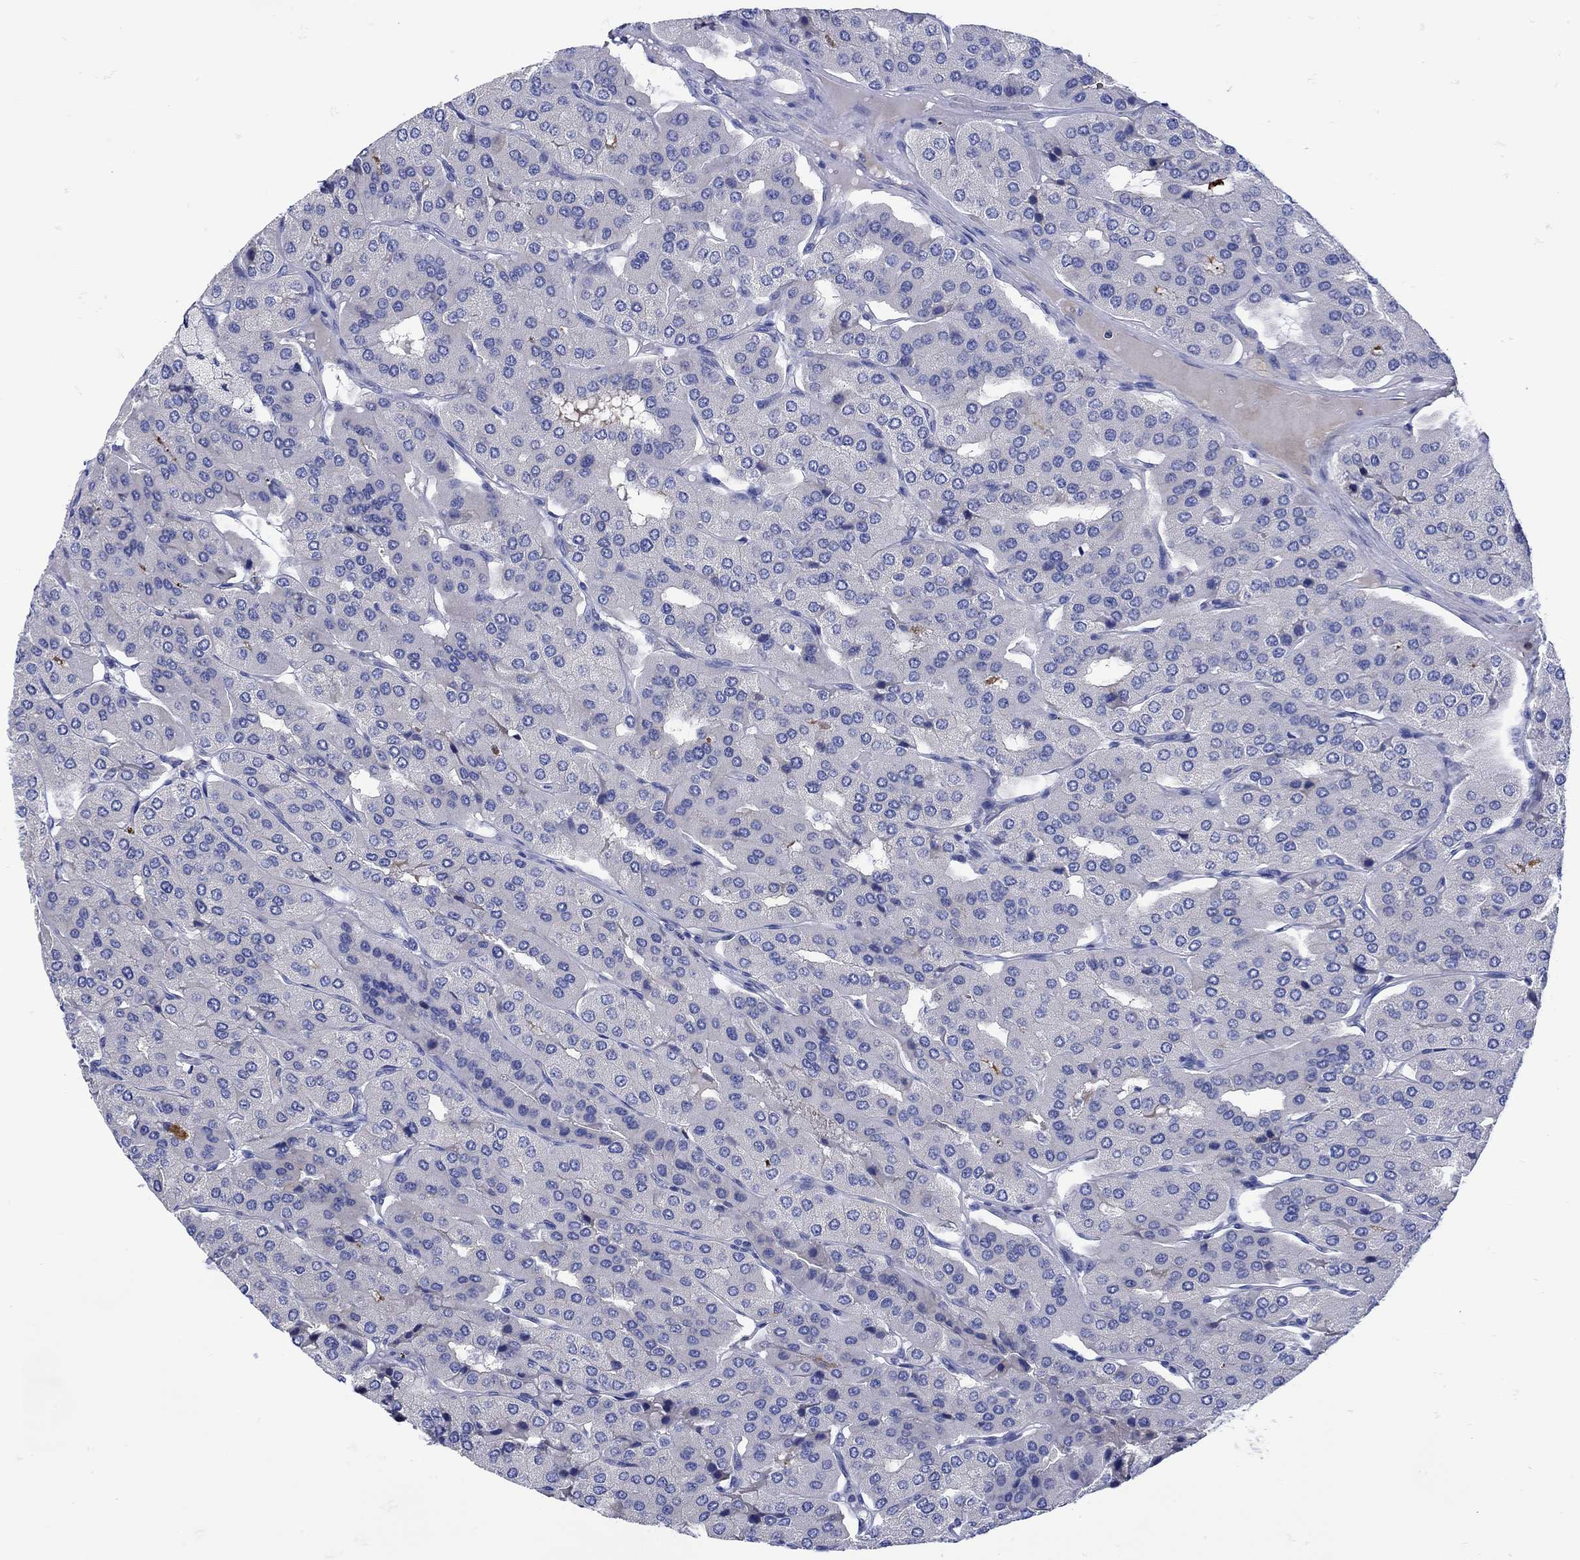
{"staining": {"intensity": "negative", "quantity": "none", "location": "none"}, "tissue": "parathyroid gland", "cell_type": "Glandular cells", "image_type": "normal", "snomed": [{"axis": "morphology", "description": "Normal tissue, NOS"}, {"axis": "morphology", "description": "Adenoma, NOS"}, {"axis": "topography", "description": "Parathyroid gland"}], "caption": "A micrograph of parathyroid gland stained for a protein exhibits no brown staining in glandular cells.", "gene": "ANKMY1", "patient": {"sex": "female", "age": 86}}